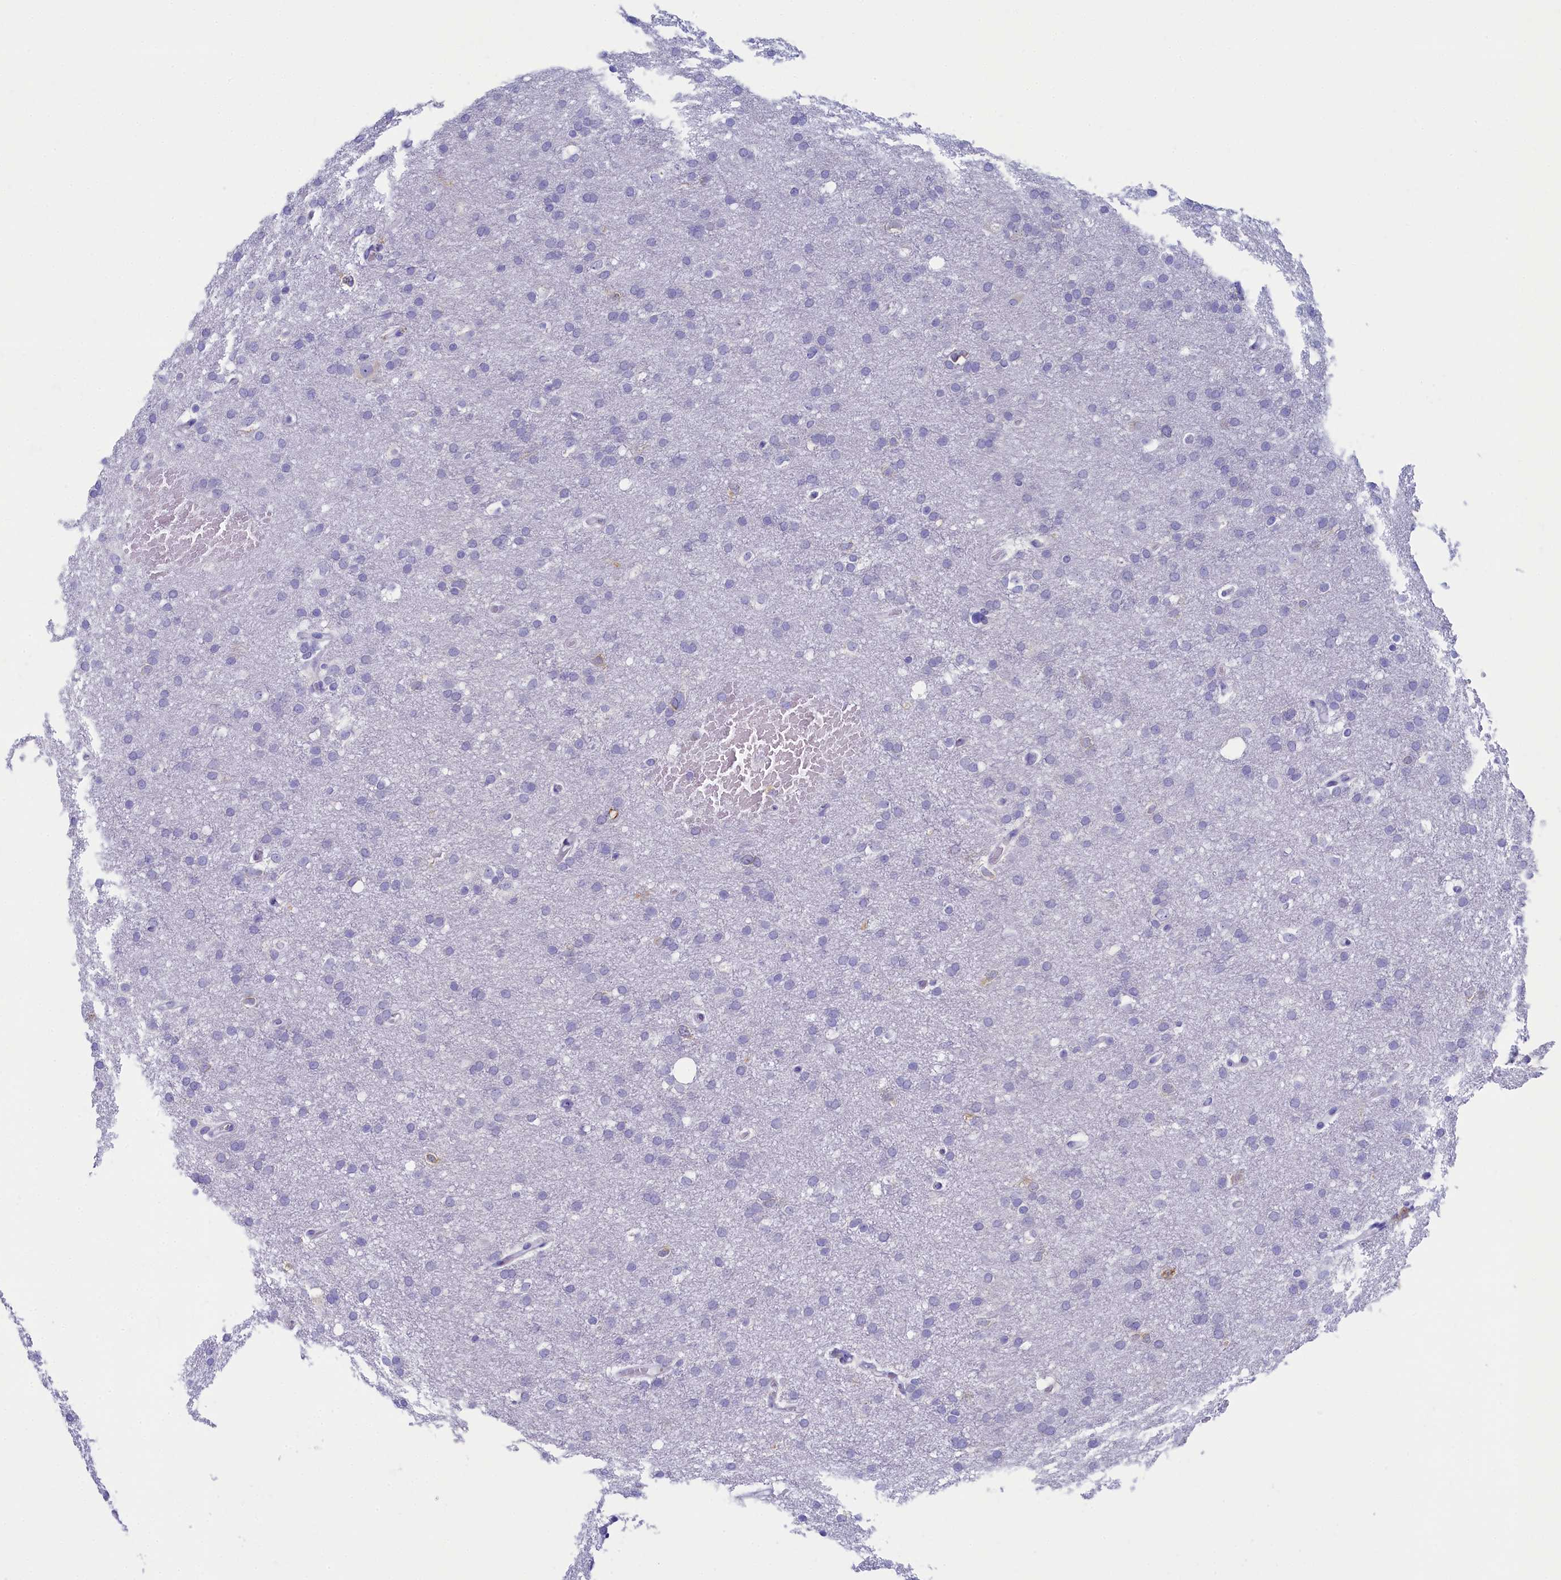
{"staining": {"intensity": "negative", "quantity": "none", "location": "none"}, "tissue": "glioma", "cell_type": "Tumor cells", "image_type": "cancer", "snomed": [{"axis": "morphology", "description": "Glioma, malignant, High grade"}, {"axis": "topography", "description": "Cerebral cortex"}], "caption": "The micrograph exhibits no staining of tumor cells in glioma.", "gene": "SKA3", "patient": {"sex": "female", "age": 36}}